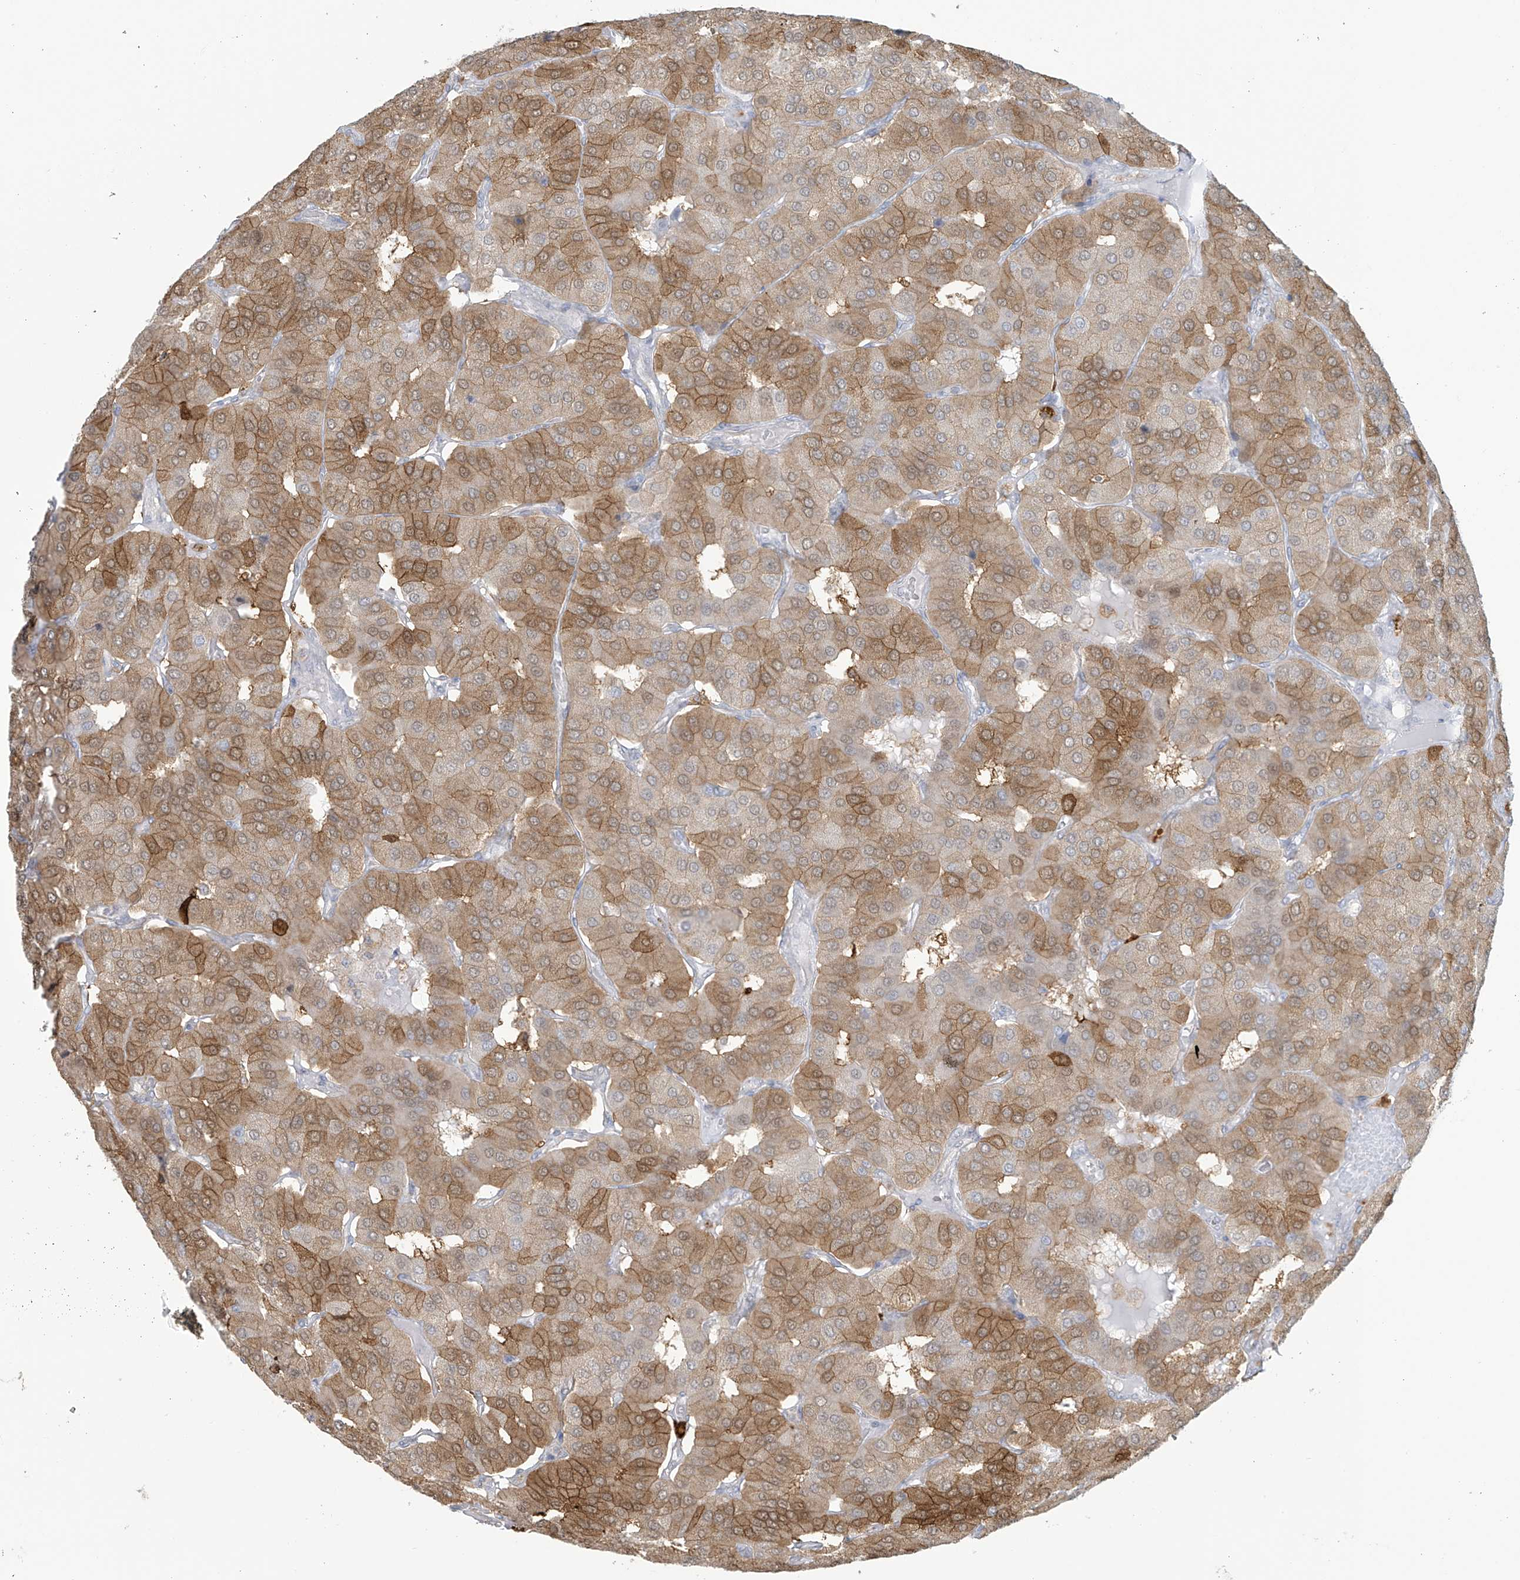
{"staining": {"intensity": "moderate", "quantity": ">75%", "location": "cytoplasmic/membranous"}, "tissue": "parathyroid gland", "cell_type": "Glandular cells", "image_type": "normal", "snomed": [{"axis": "morphology", "description": "Normal tissue, NOS"}, {"axis": "morphology", "description": "Adenoma, NOS"}, {"axis": "topography", "description": "Parathyroid gland"}], "caption": "A photomicrograph of parathyroid gland stained for a protein demonstrates moderate cytoplasmic/membranous brown staining in glandular cells. Ihc stains the protein in brown and the nuclei are stained blue.", "gene": "TAGAP", "patient": {"sex": "female", "age": 86}}